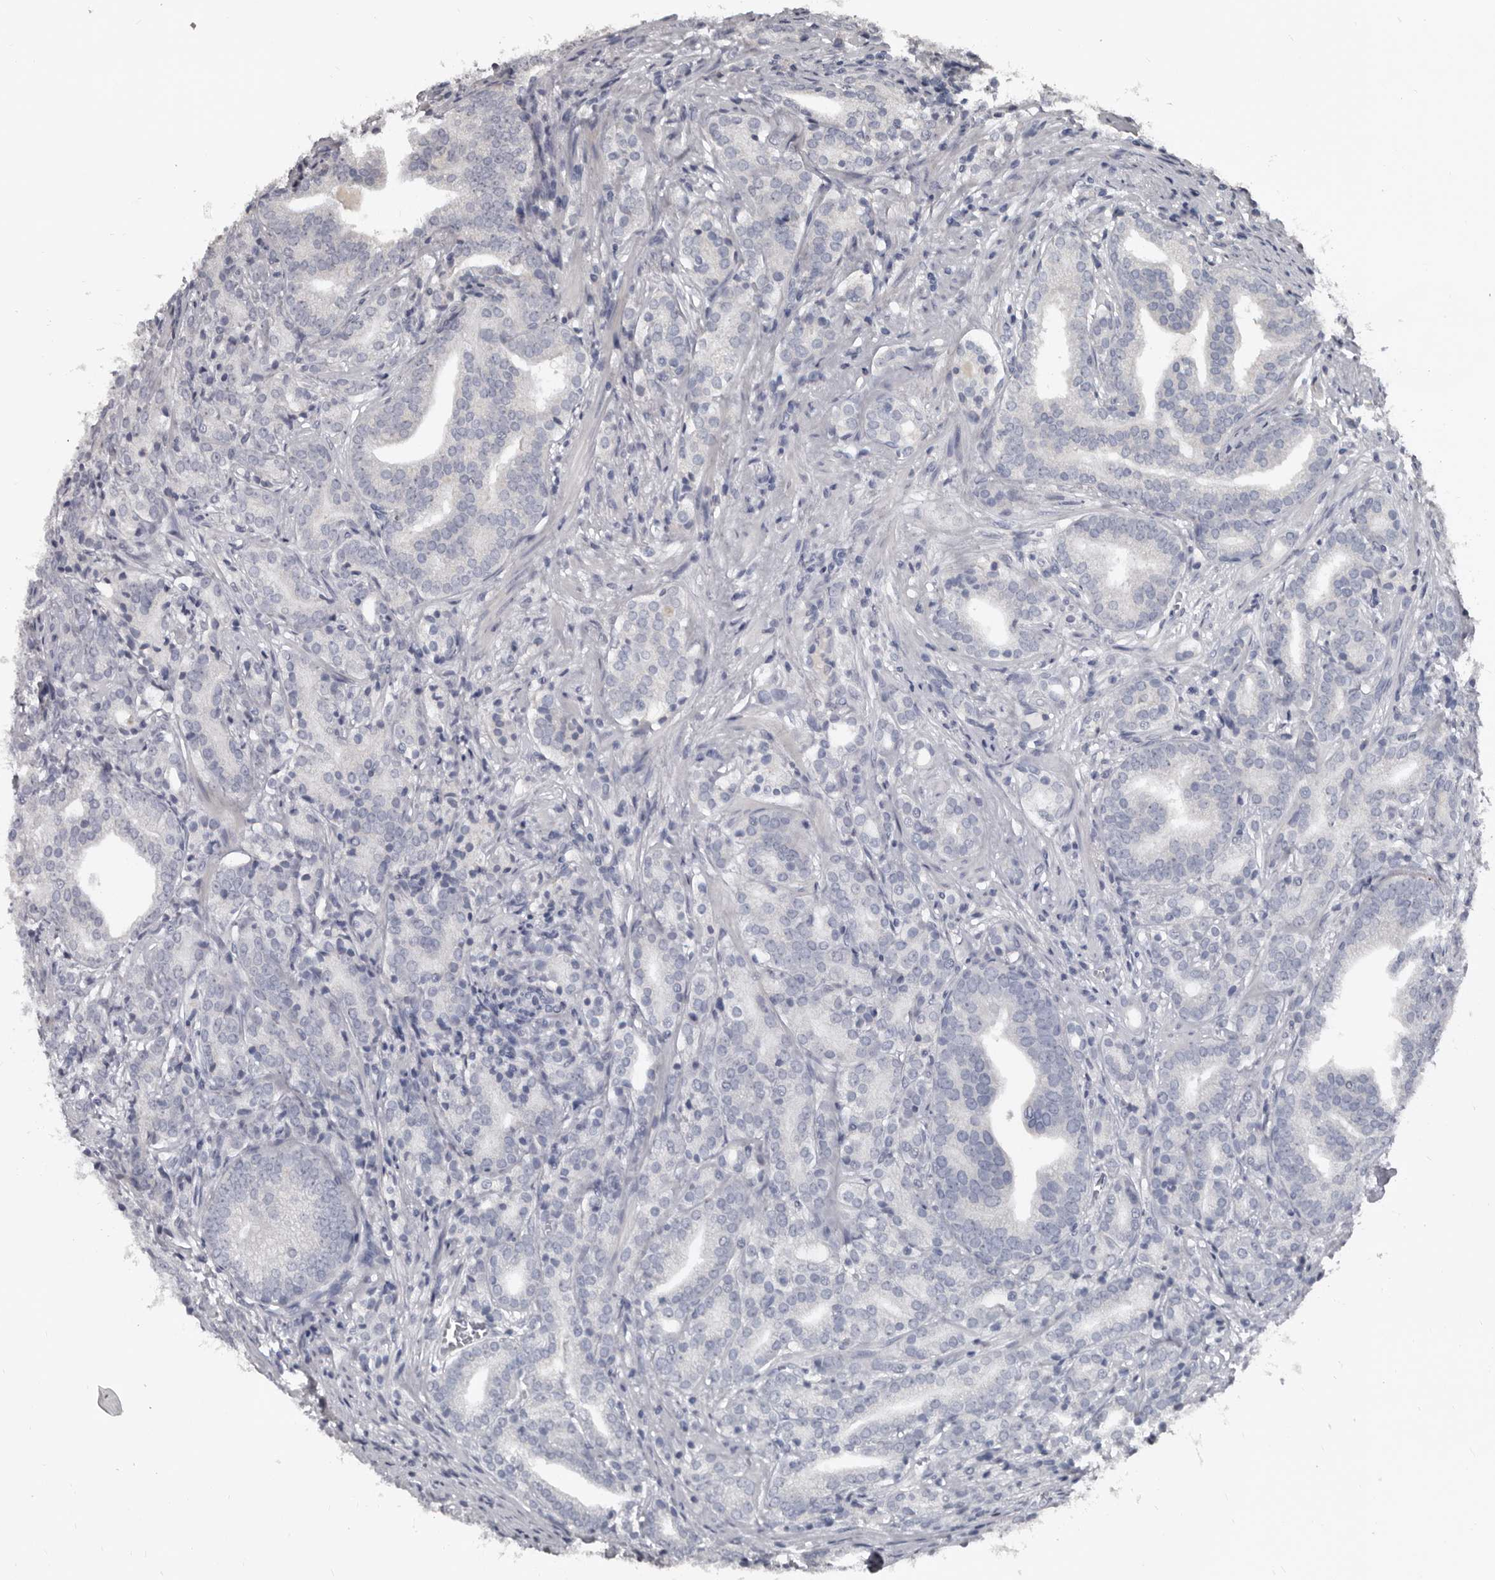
{"staining": {"intensity": "negative", "quantity": "none", "location": "none"}, "tissue": "prostate cancer", "cell_type": "Tumor cells", "image_type": "cancer", "snomed": [{"axis": "morphology", "description": "Adenocarcinoma, High grade"}, {"axis": "topography", "description": "Prostate"}], "caption": "The image displays no staining of tumor cells in prostate cancer.", "gene": "GREB1", "patient": {"sex": "male", "age": 57}}